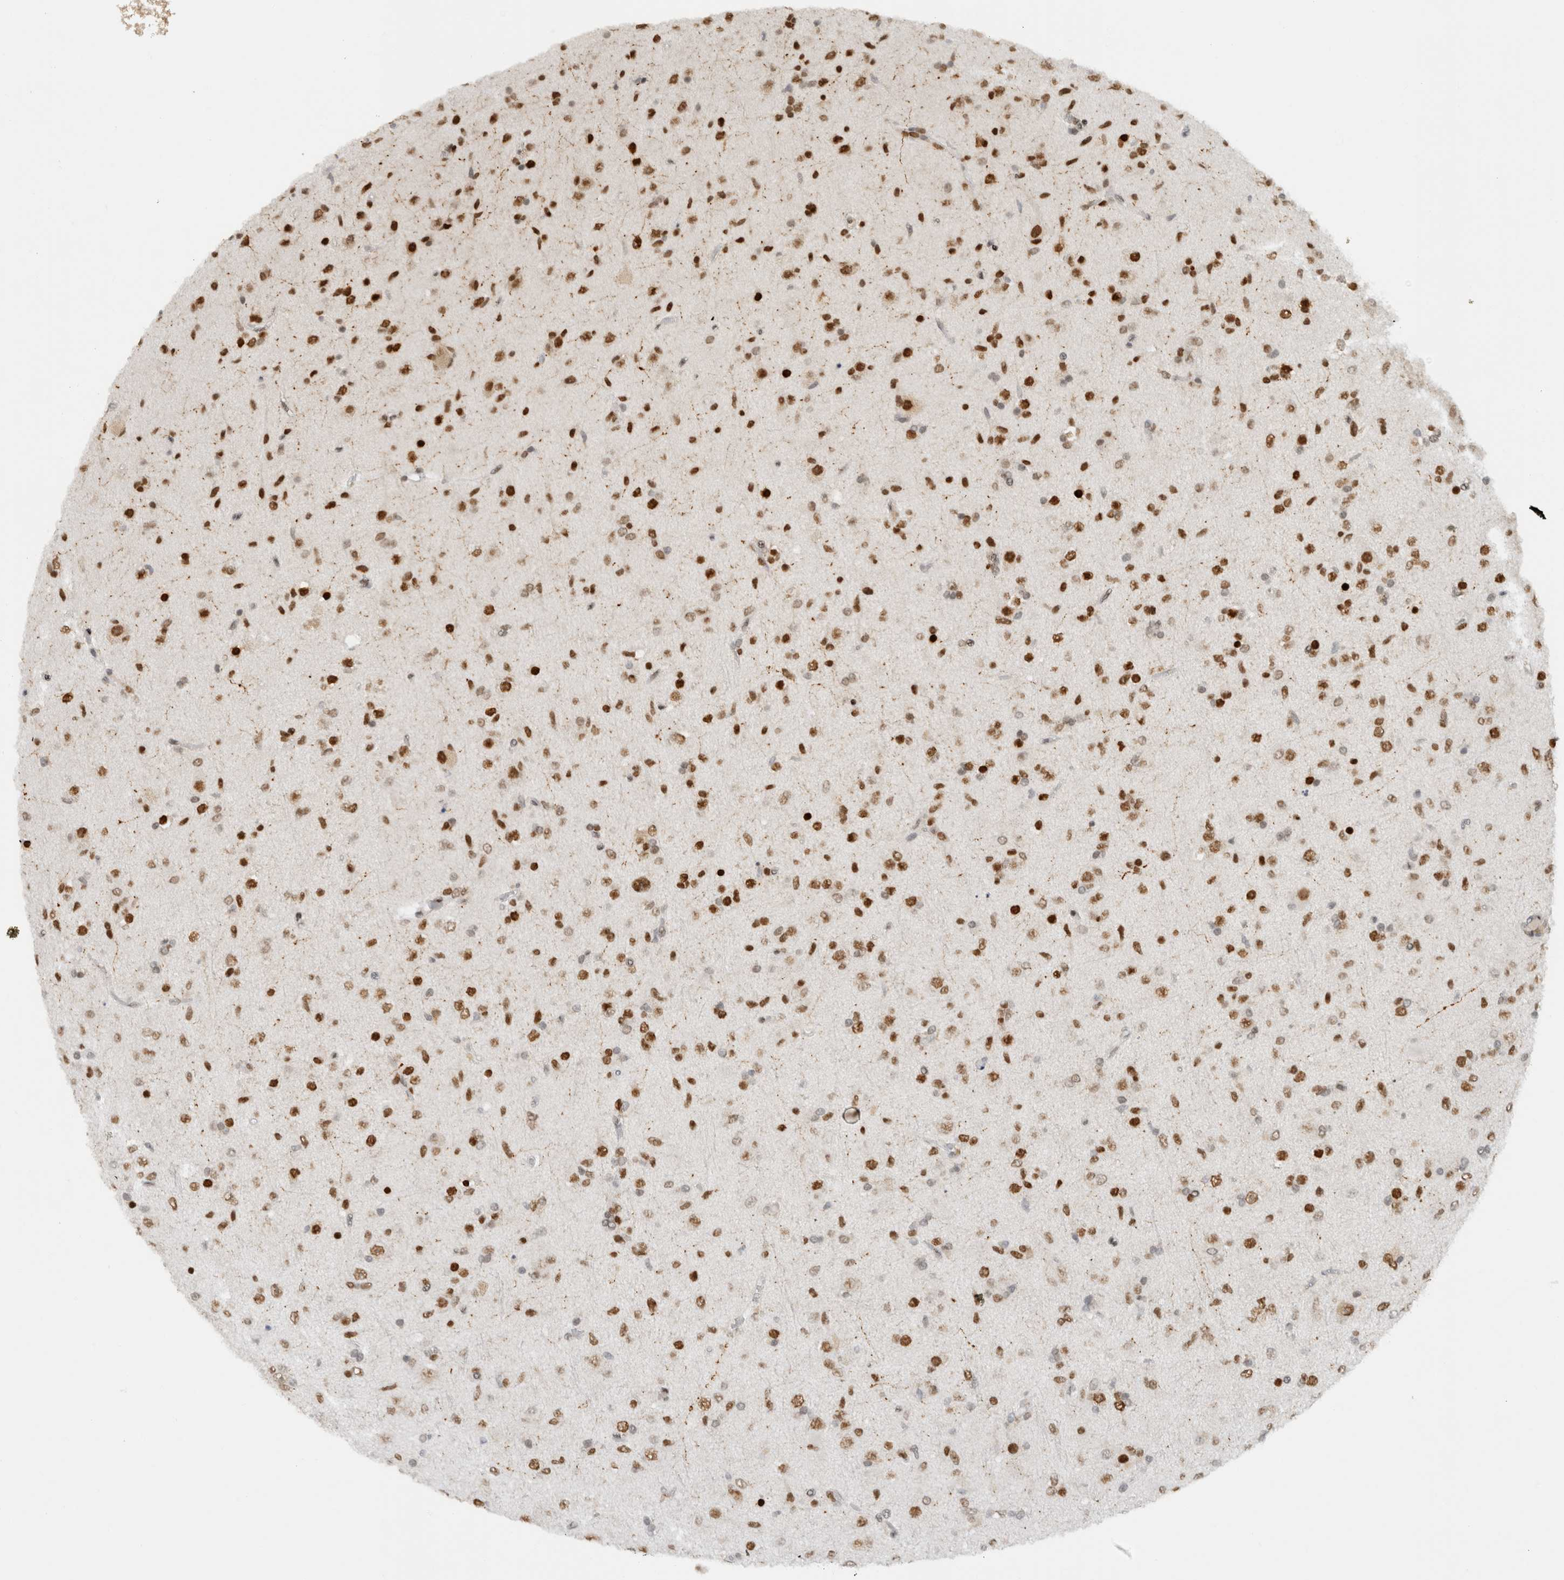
{"staining": {"intensity": "strong", "quantity": ">75%", "location": "nuclear"}, "tissue": "glioma", "cell_type": "Tumor cells", "image_type": "cancer", "snomed": [{"axis": "morphology", "description": "Glioma, malignant, Low grade"}, {"axis": "topography", "description": "Brain"}], "caption": "This micrograph reveals malignant glioma (low-grade) stained with immunohistochemistry to label a protein in brown. The nuclear of tumor cells show strong positivity for the protein. Nuclei are counter-stained blue.", "gene": "HNRNPR", "patient": {"sex": "male", "age": 65}}